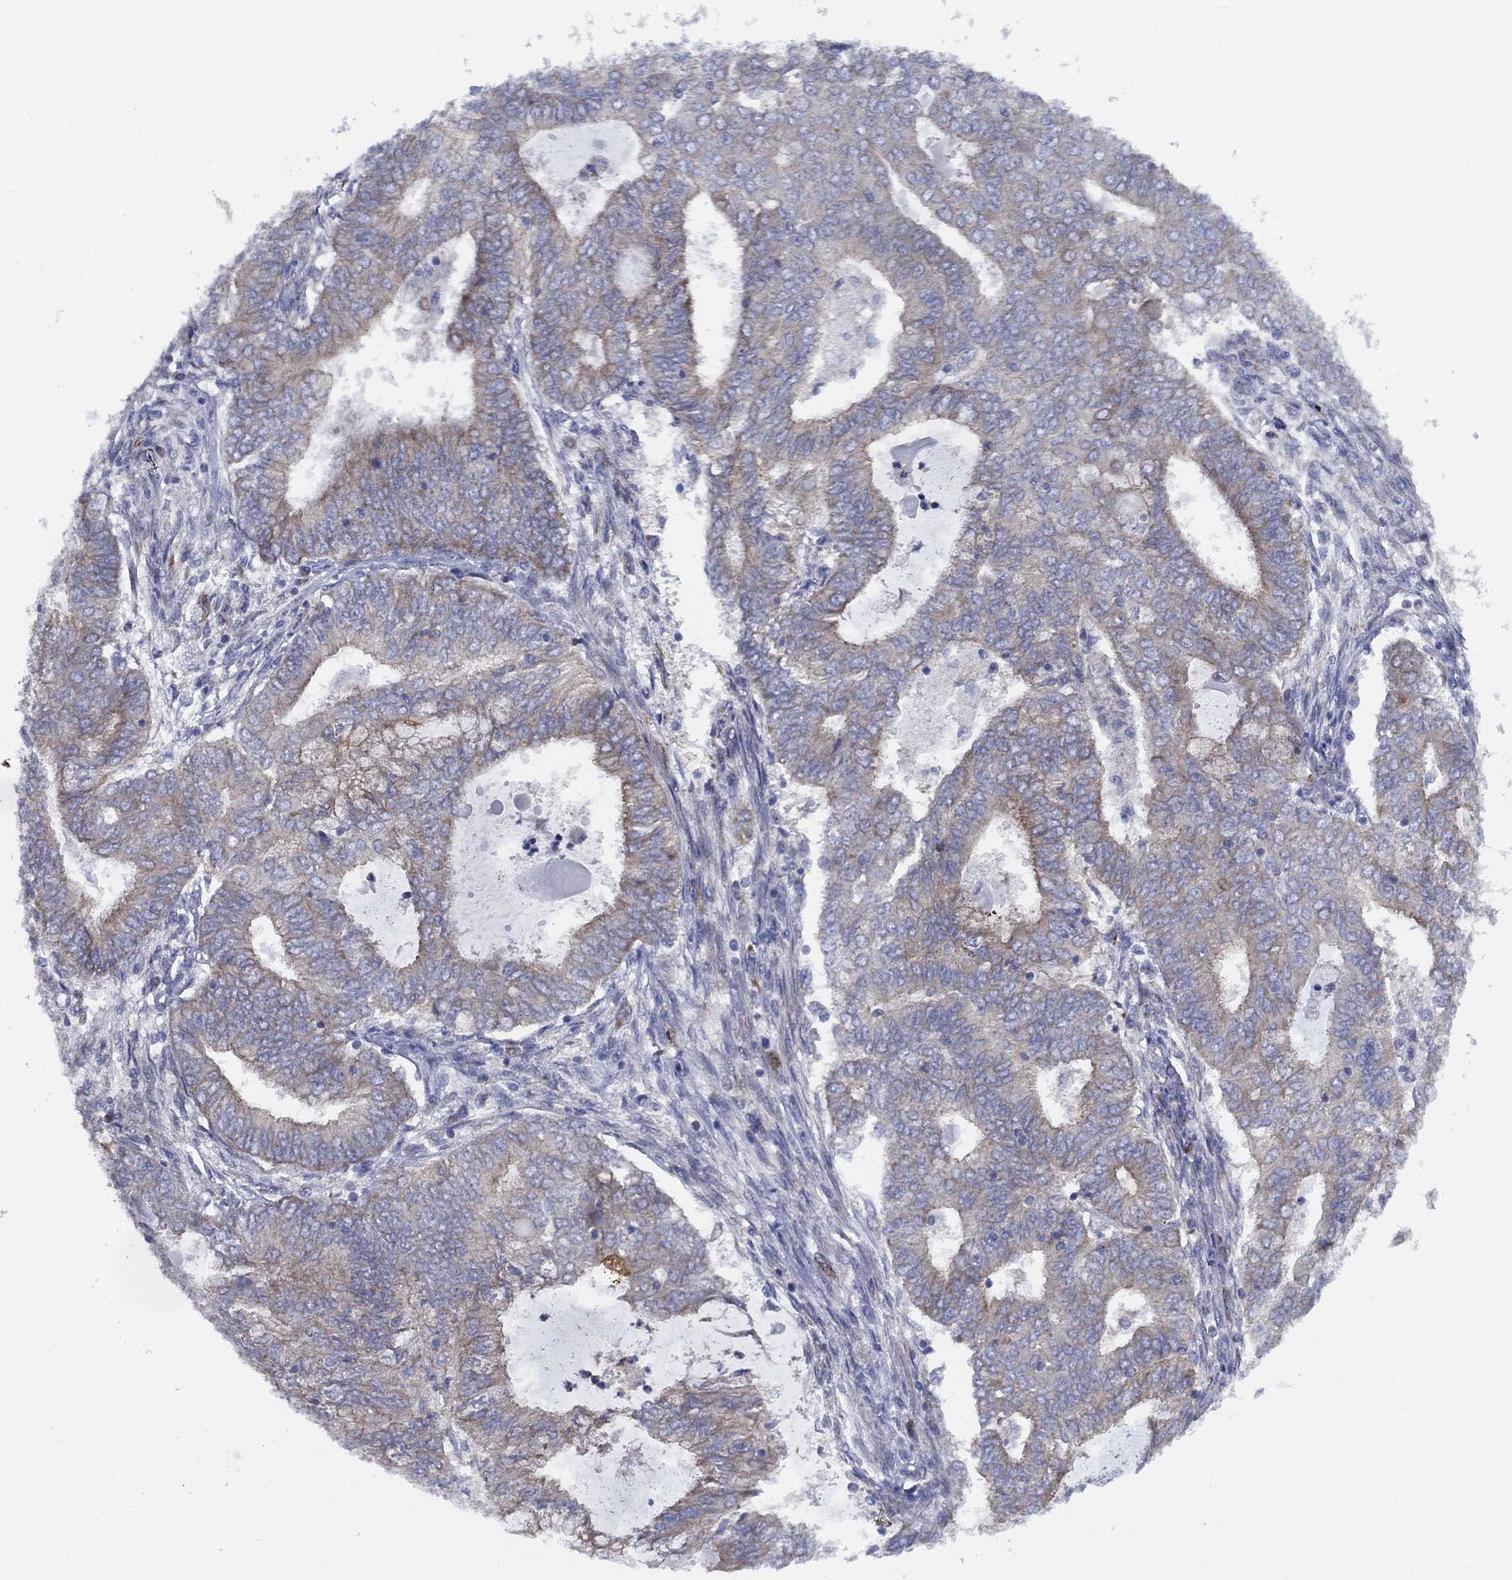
{"staining": {"intensity": "weak", "quantity": "<25%", "location": "cytoplasmic/membranous"}, "tissue": "endometrial cancer", "cell_type": "Tumor cells", "image_type": "cancer", "snomed": [{"axis": "morphology", "description": "Adenocarcinoma, NOS"}, {"axis": "topography", "description": "Endometrium"}], "caption": "The immunohistochemistry photomicrograph has no significant expression in tumor cells of endometrial cancer (adenocarcinoma) tissue. Brightfield microscopy of immunohistochemistry stained with DAB (brown) and hematoxylin (blue), captured at high magnification.", "gene": "ZNF223", "patient": {"sex": "female", "age": 62}}